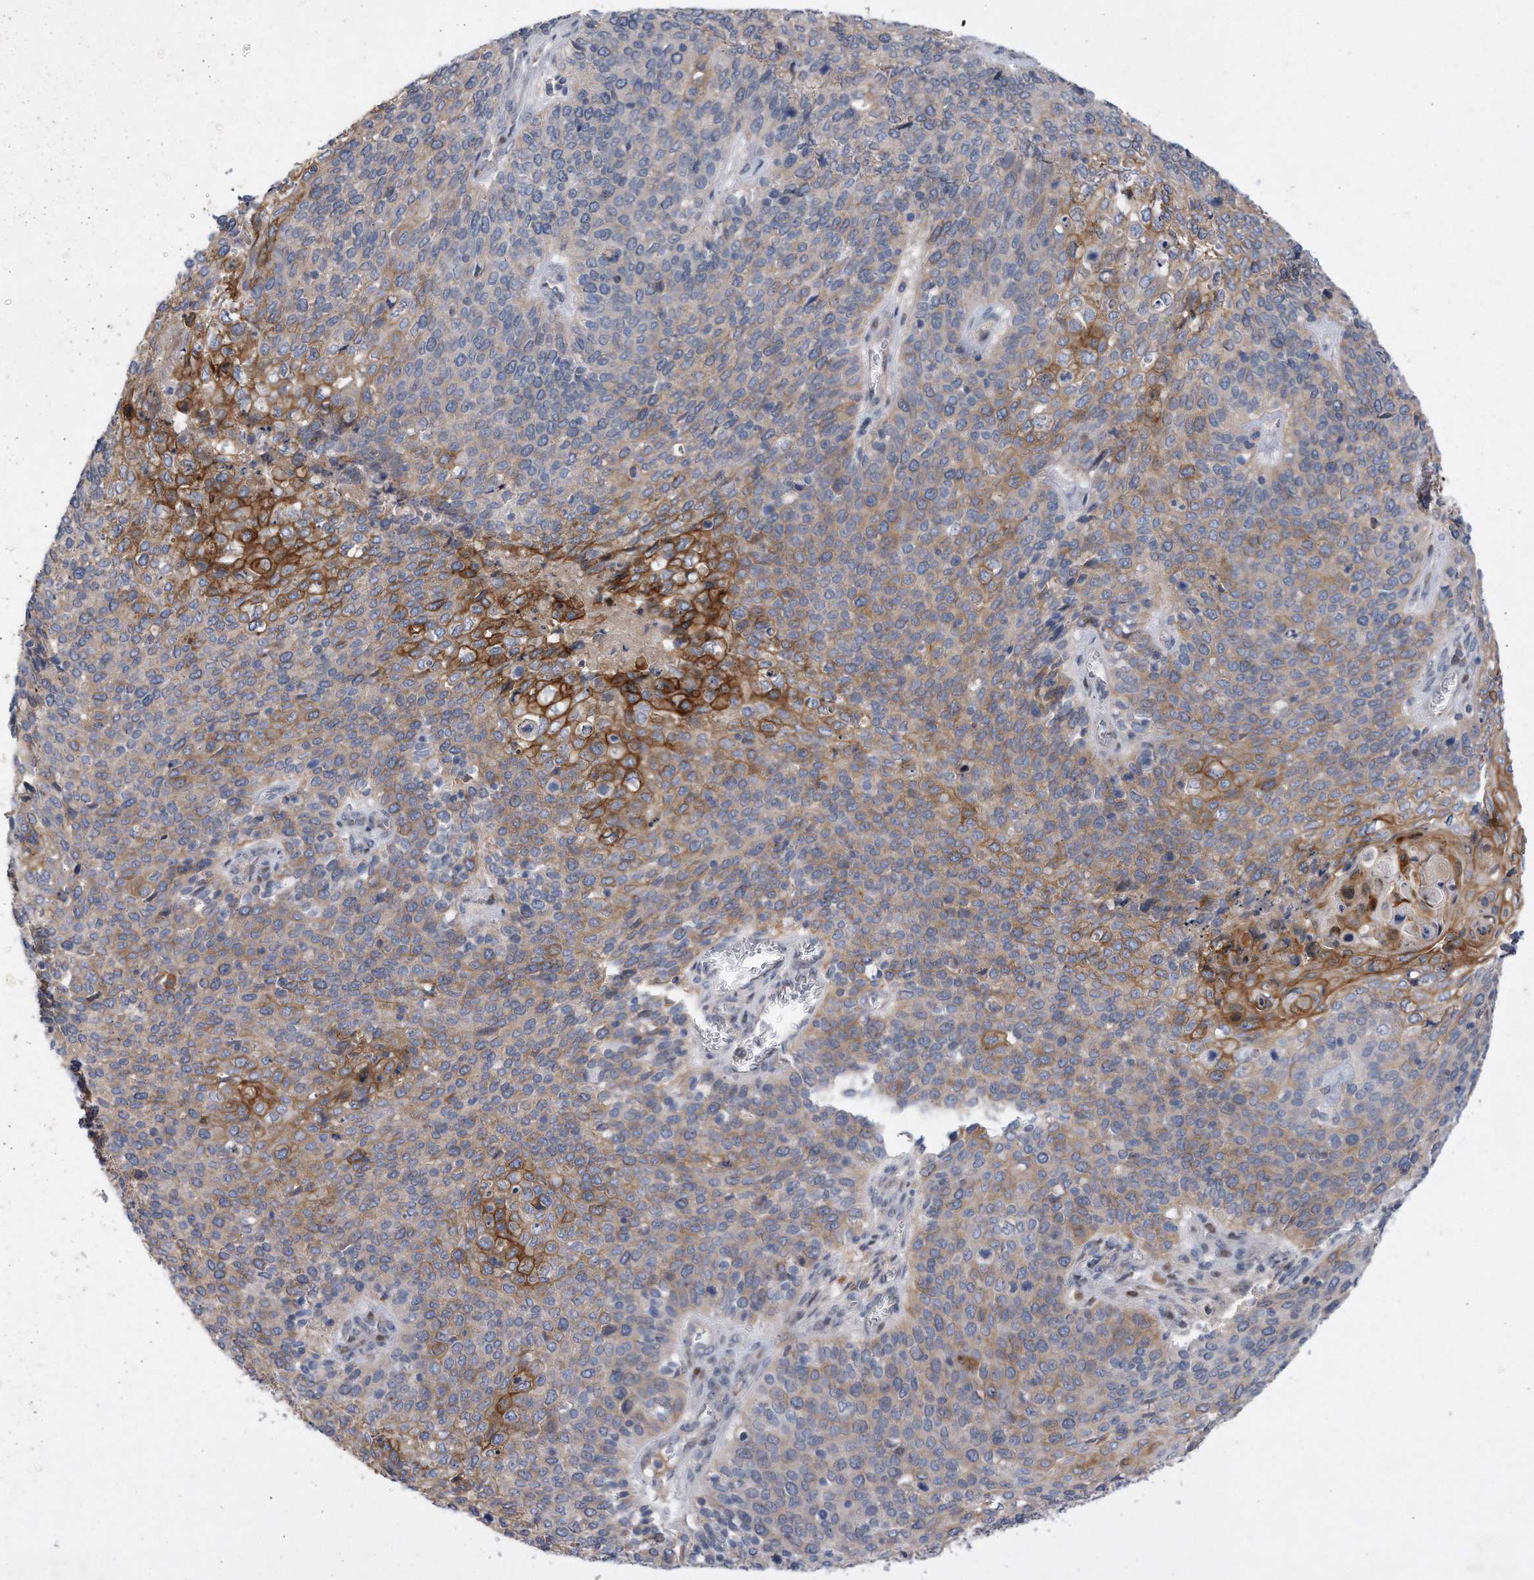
{"staining": {"intensity": "strong", "quantity": "<25%", "location": "cytoplasmic/membranous"}, "tissue": "cervical cancer", "cell_type": "Tumor cells", "image_type": "cancer", "snomed": [{"axis": "morphology", "description": "Squamous cell carcinoma, NOS"}, {"axis": "topography", "description": "Cervix"}], "caption": "An image of human cervical squamous cell carcinoma stained for a protein shows strong cytoplasmic/membranous brown staining in tumor cells.", "gene": "CDH12", "patient": {"sex": "female", "age": 39}}